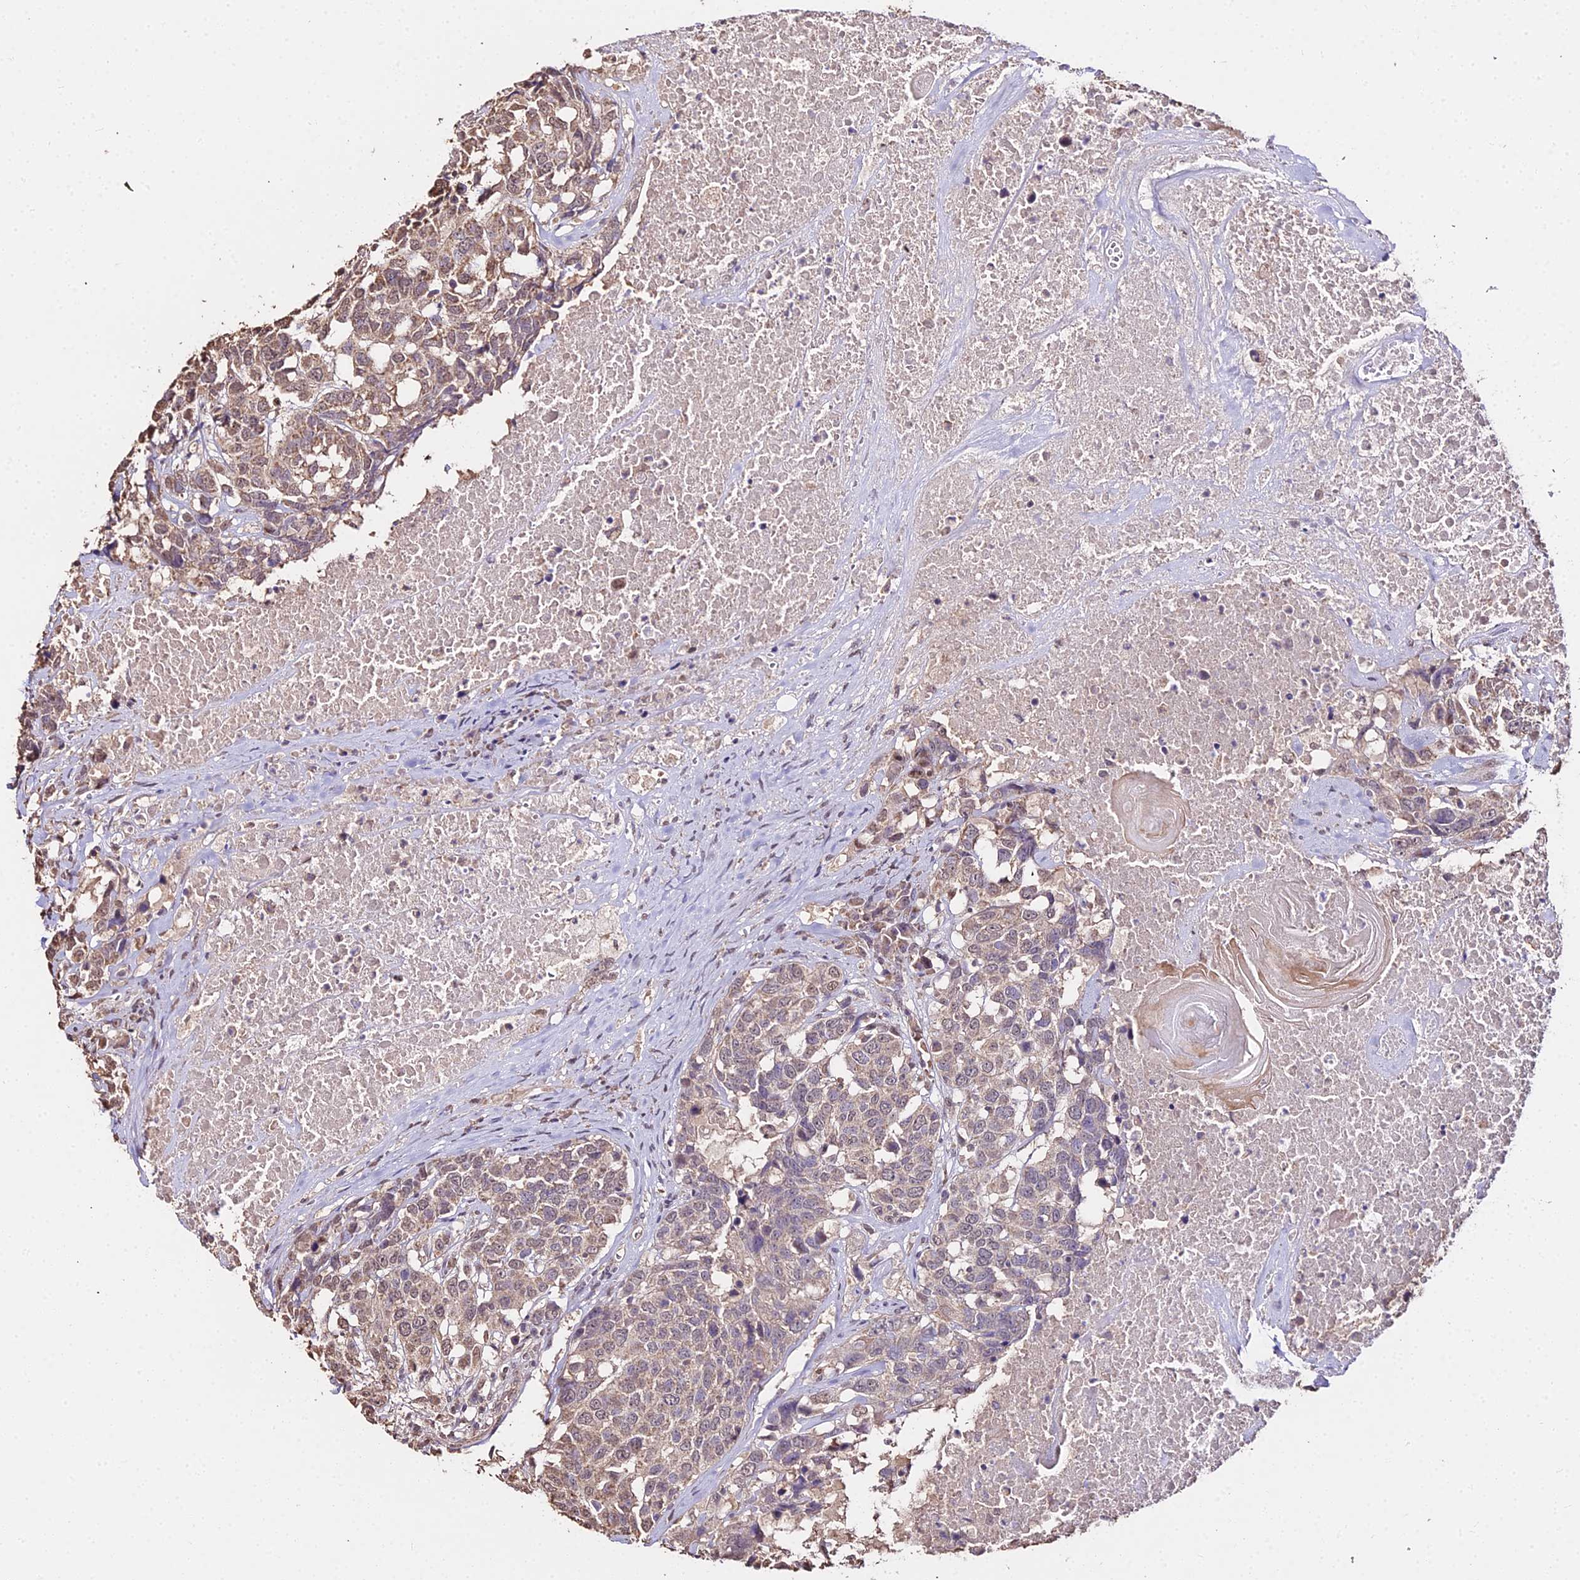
{"staining": {"intensity": "weak", "quantity": ">75%", "location": "cytoplasmic/membranous"}, "tissue": "head and neck cancer", "cell_type": "Tumor cells", "image_type": "cancer", "snomed": [{"axis": "morphology", "description": "Squamous cell carcinoma, NOS"}, {"axis": "topography", "description": "Head-Neck"}], "caption": "The histopathology image demonstrates a brown stain indicating the presence of a protein in the cytoplasmic/membranous of tumor cells in head and neck squamous cell carcinoma.", "gene": "METTL13", "patient": {"sex": "male", "age": 66}}